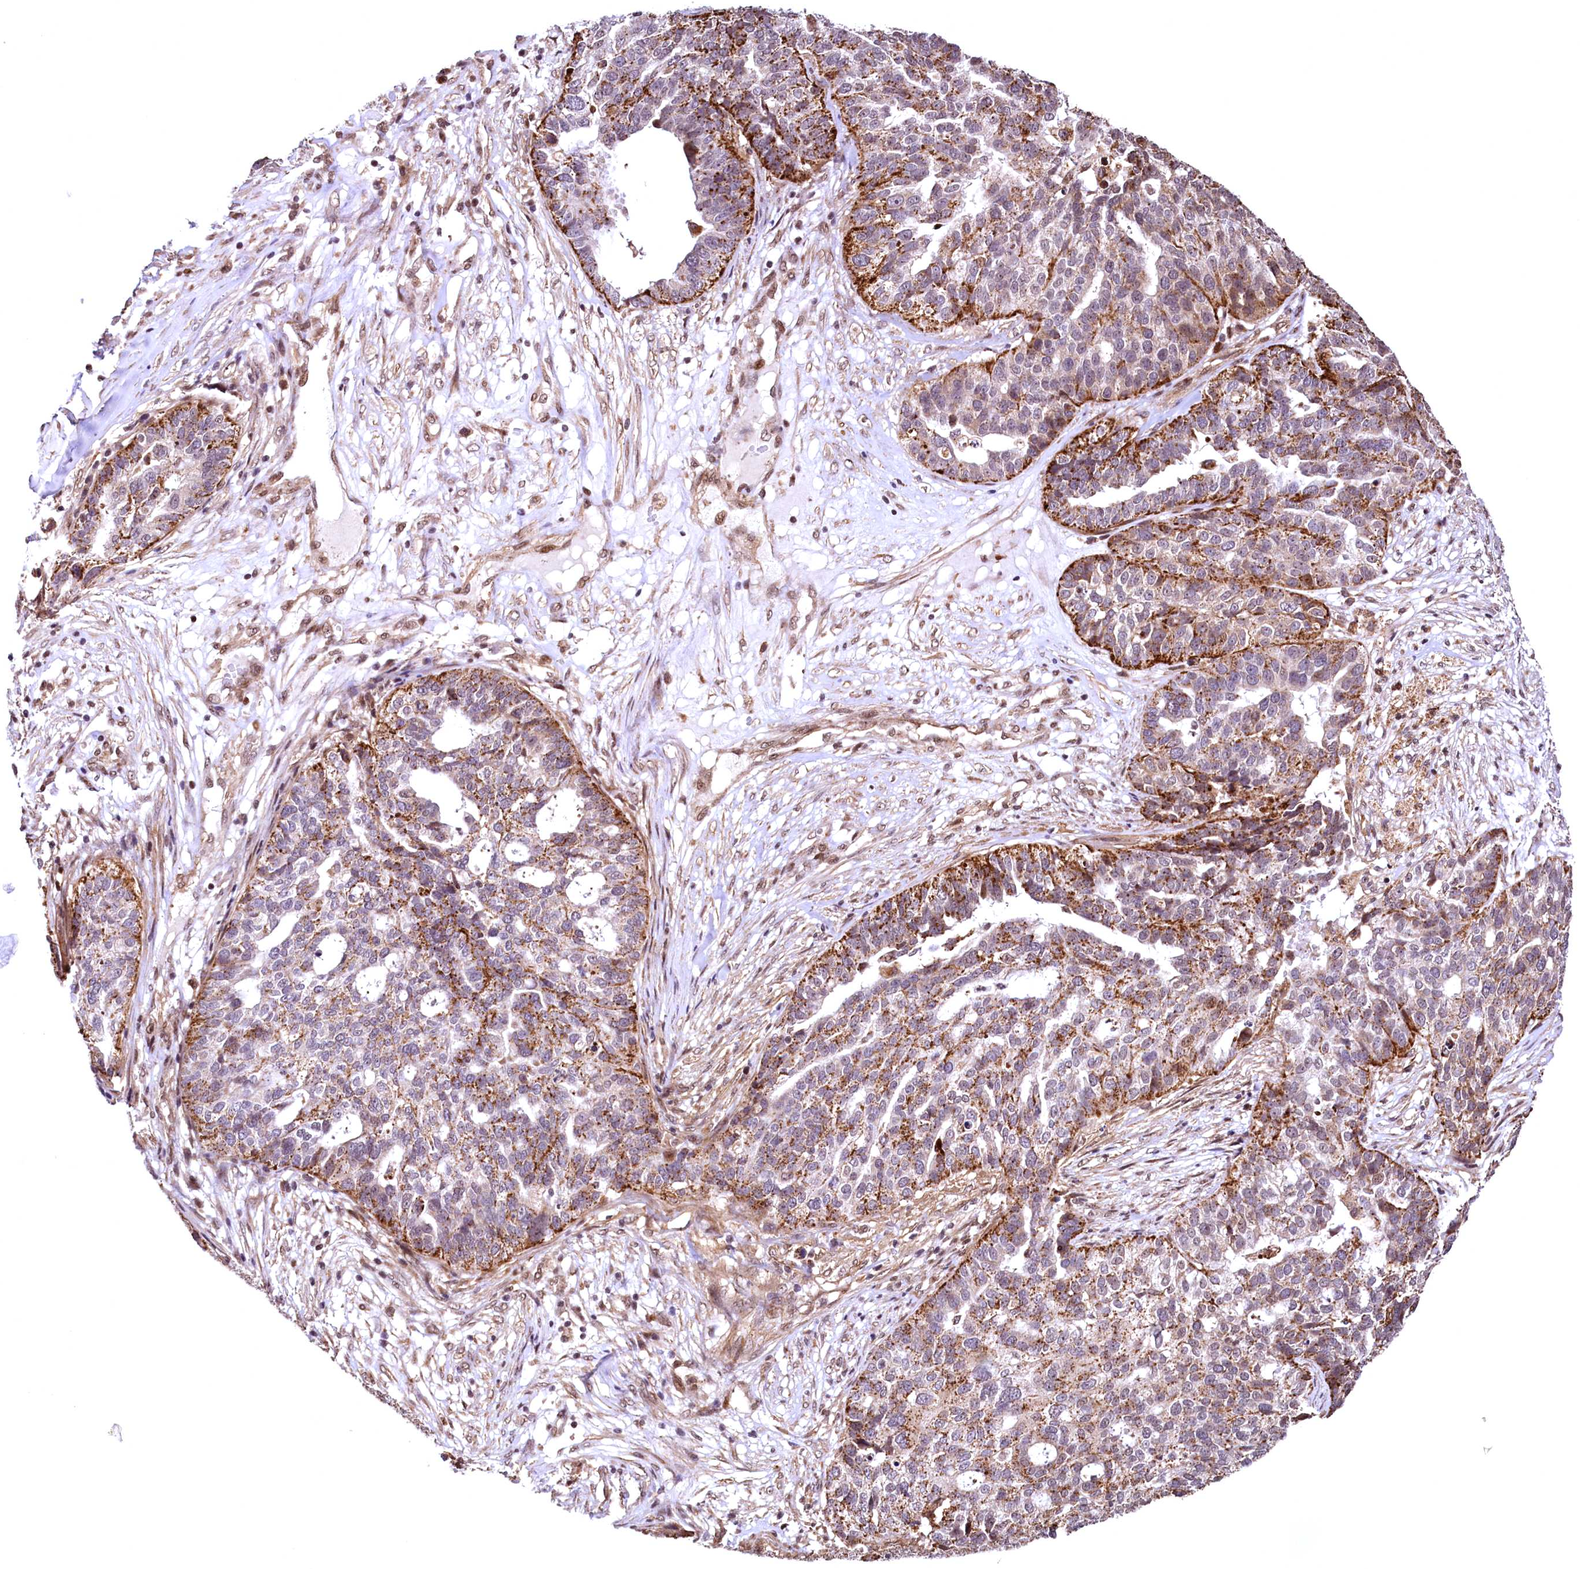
{"staining": {"intensity": "moderate", "quantity": "25%-75%", "location": "cytoplasmic/membranous"}, "tissue": "ovarian cancer", "cell_type": "Tumor cells", "image_type": "cancer", "snomed": [{"axis": "morphology", "description": "Cystadenocarcinoma, serous, NOS"}, {"axis": "topography", "description": "Ovary"}], "caption": "IHC photomicrograph of human ovarian cancer stained for a protein (brown), which shows medium levels of moderate cytoplasmic/membranous expression in about 25%-75% of tumor cells.", "gene": "PDS5B", "patient": {"sex": "female", "age": 59}}